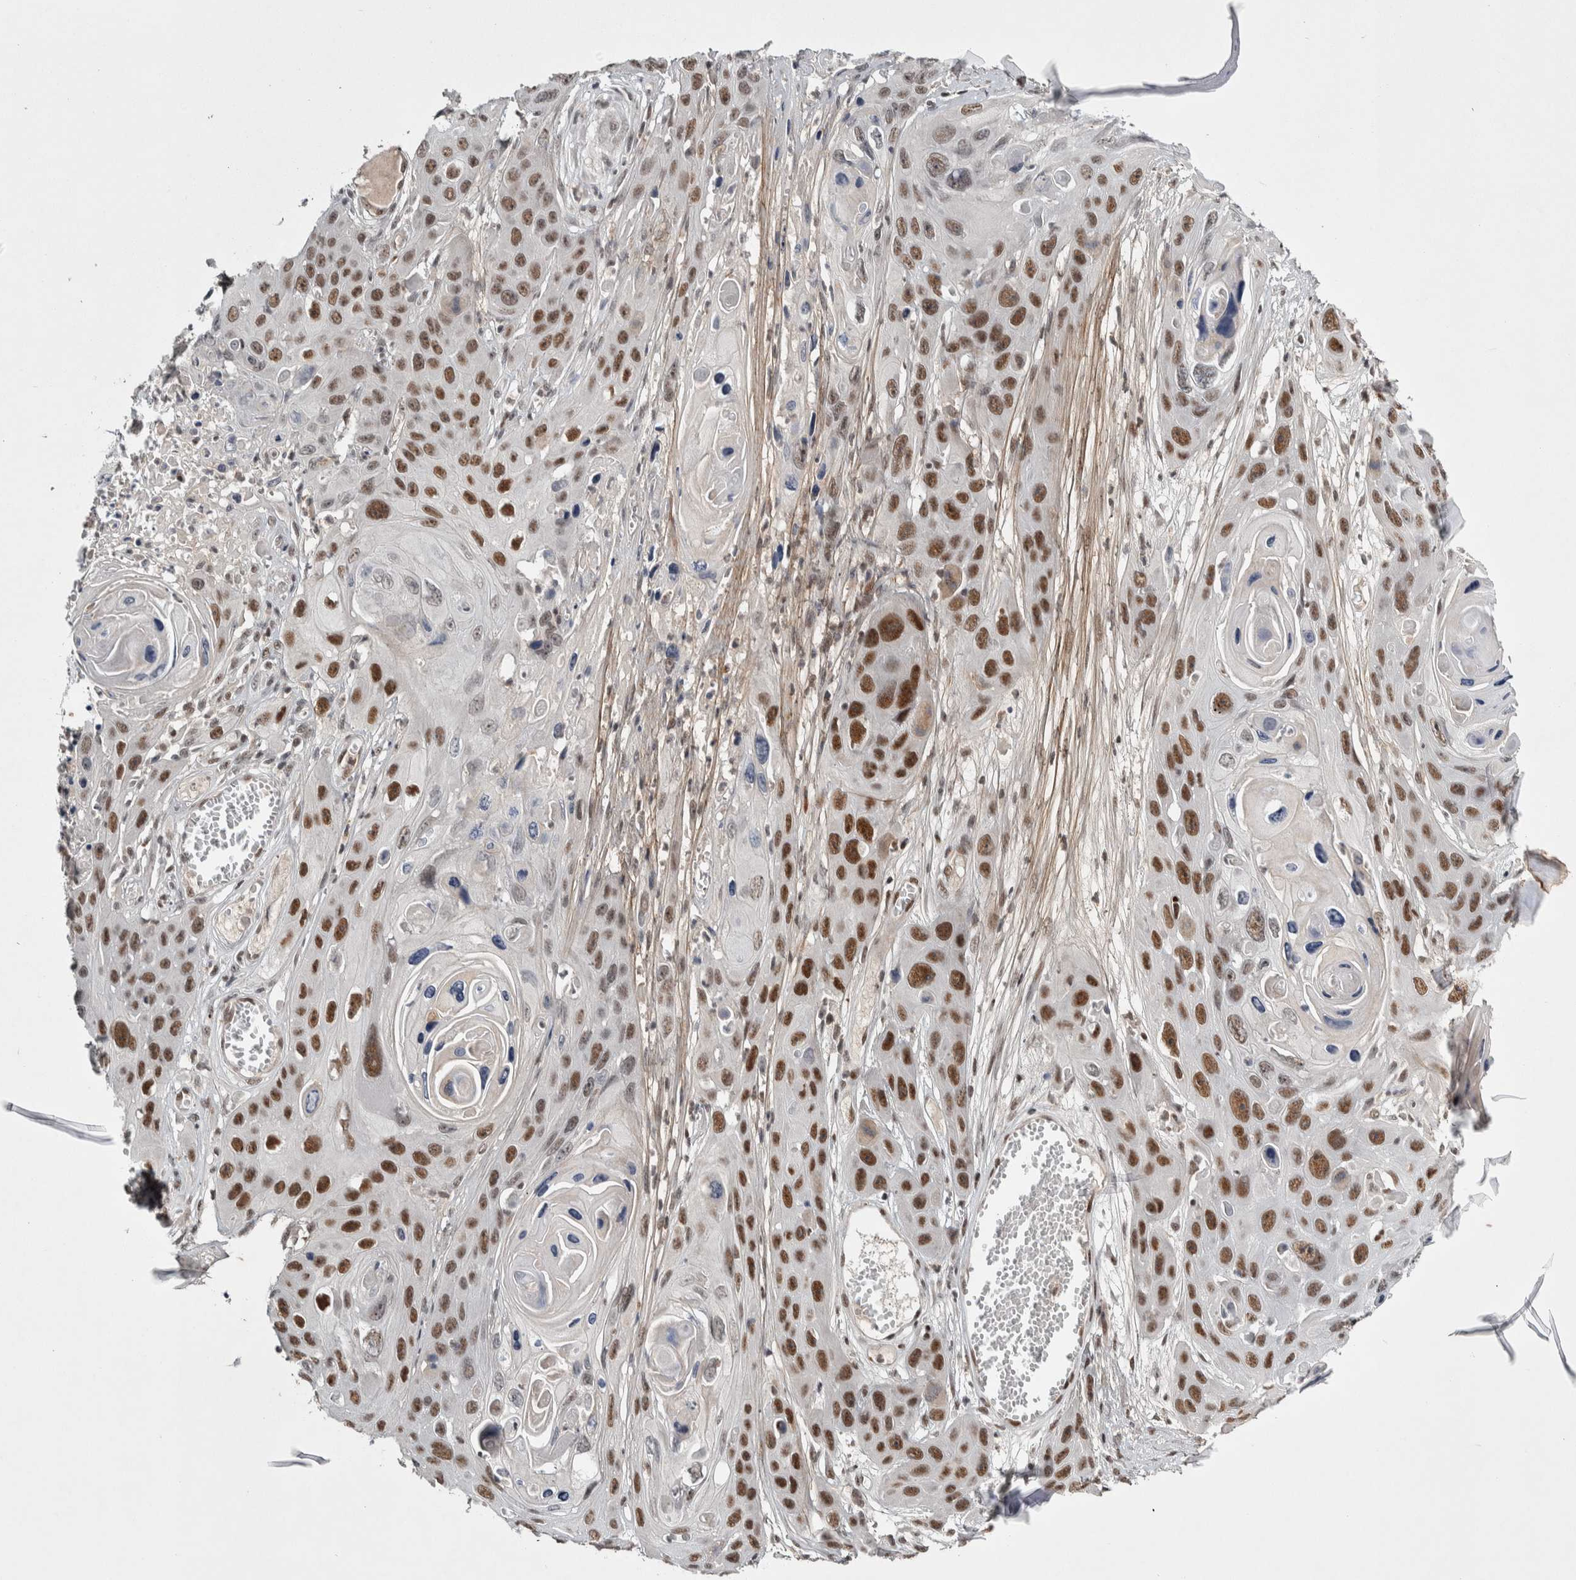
{"staining": {"intensity": "strong", "quantity": "25%-75%", "location": "nuclear"}, "tissue": "skin cancer", "cell_type": "Tumor cells", "image_type": "cancer", "snomed": [{"axis": "morphology", "description": "Squamous cell carcinoma, NOS"}, {"axis": "topography", "description": "Skin"}], "caption": "IHC (DAB) staining of human squamous cell carcinoma (skin) exhibits strong nuclear protein positivity in approximately 25%-75% of tumor cells.", "gene": "ASPN", "patient": {"sex": "male", "age": 55}}